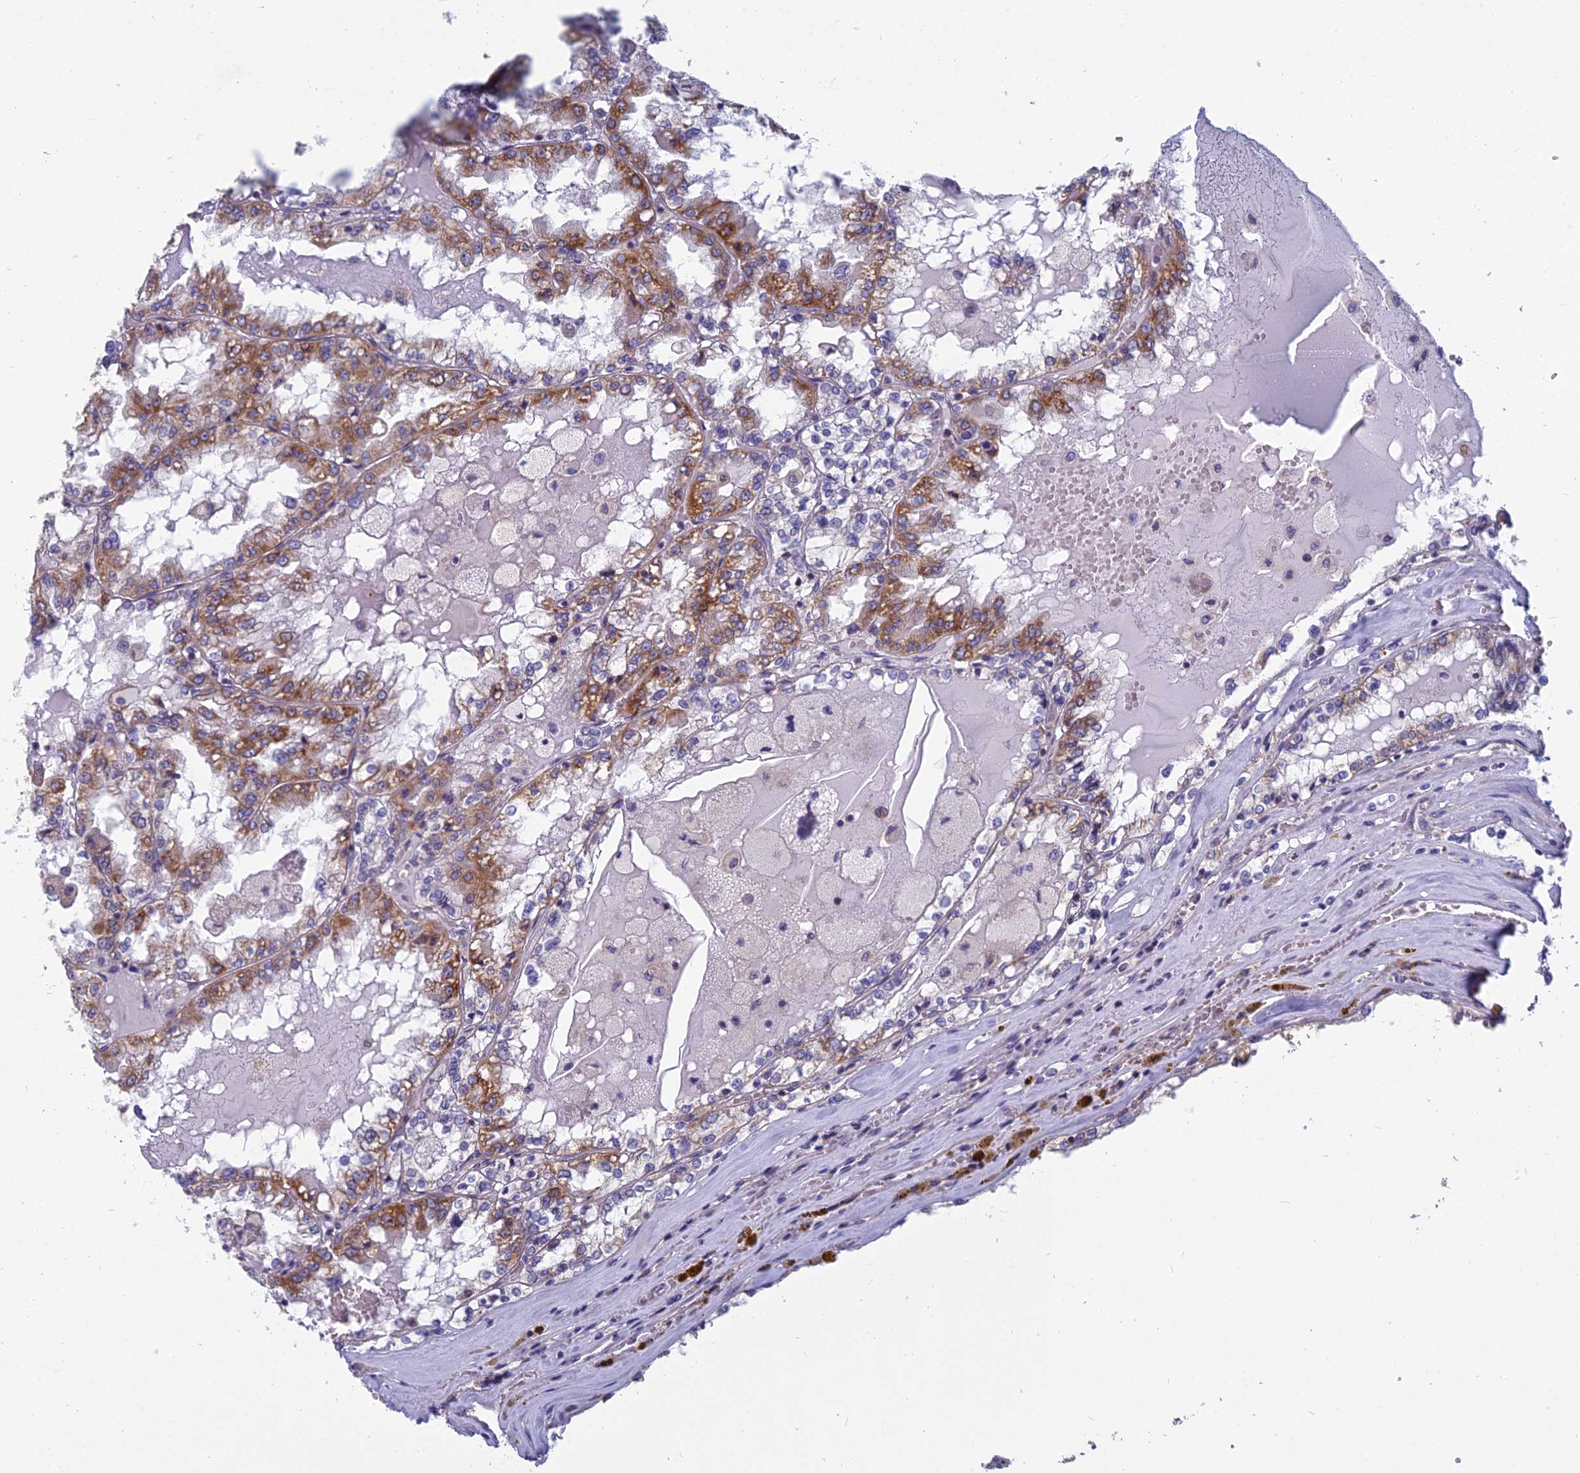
{"staining": {"intensity": "moderate", "quantity": ">75%", "location": "cytoplasmic/membranous"}, "tissue": "renal cancer", "cell_type": "Tumor cells", "image_type": "cancer", "snomed": [{"axis": "morphology", "description": "Adenocarcinoma, NOS"}, {"axis": "topography", "description": "Kidney"}], "caption": "Moderate cytoplasmic/membranous staining for a protein is appreciated in about >75% of tumor cells of renal cancer (adenocarcinoma) using immunohistochemistry.", "gene": "COX20", "patient": {"sex": "female", "age": 56}}